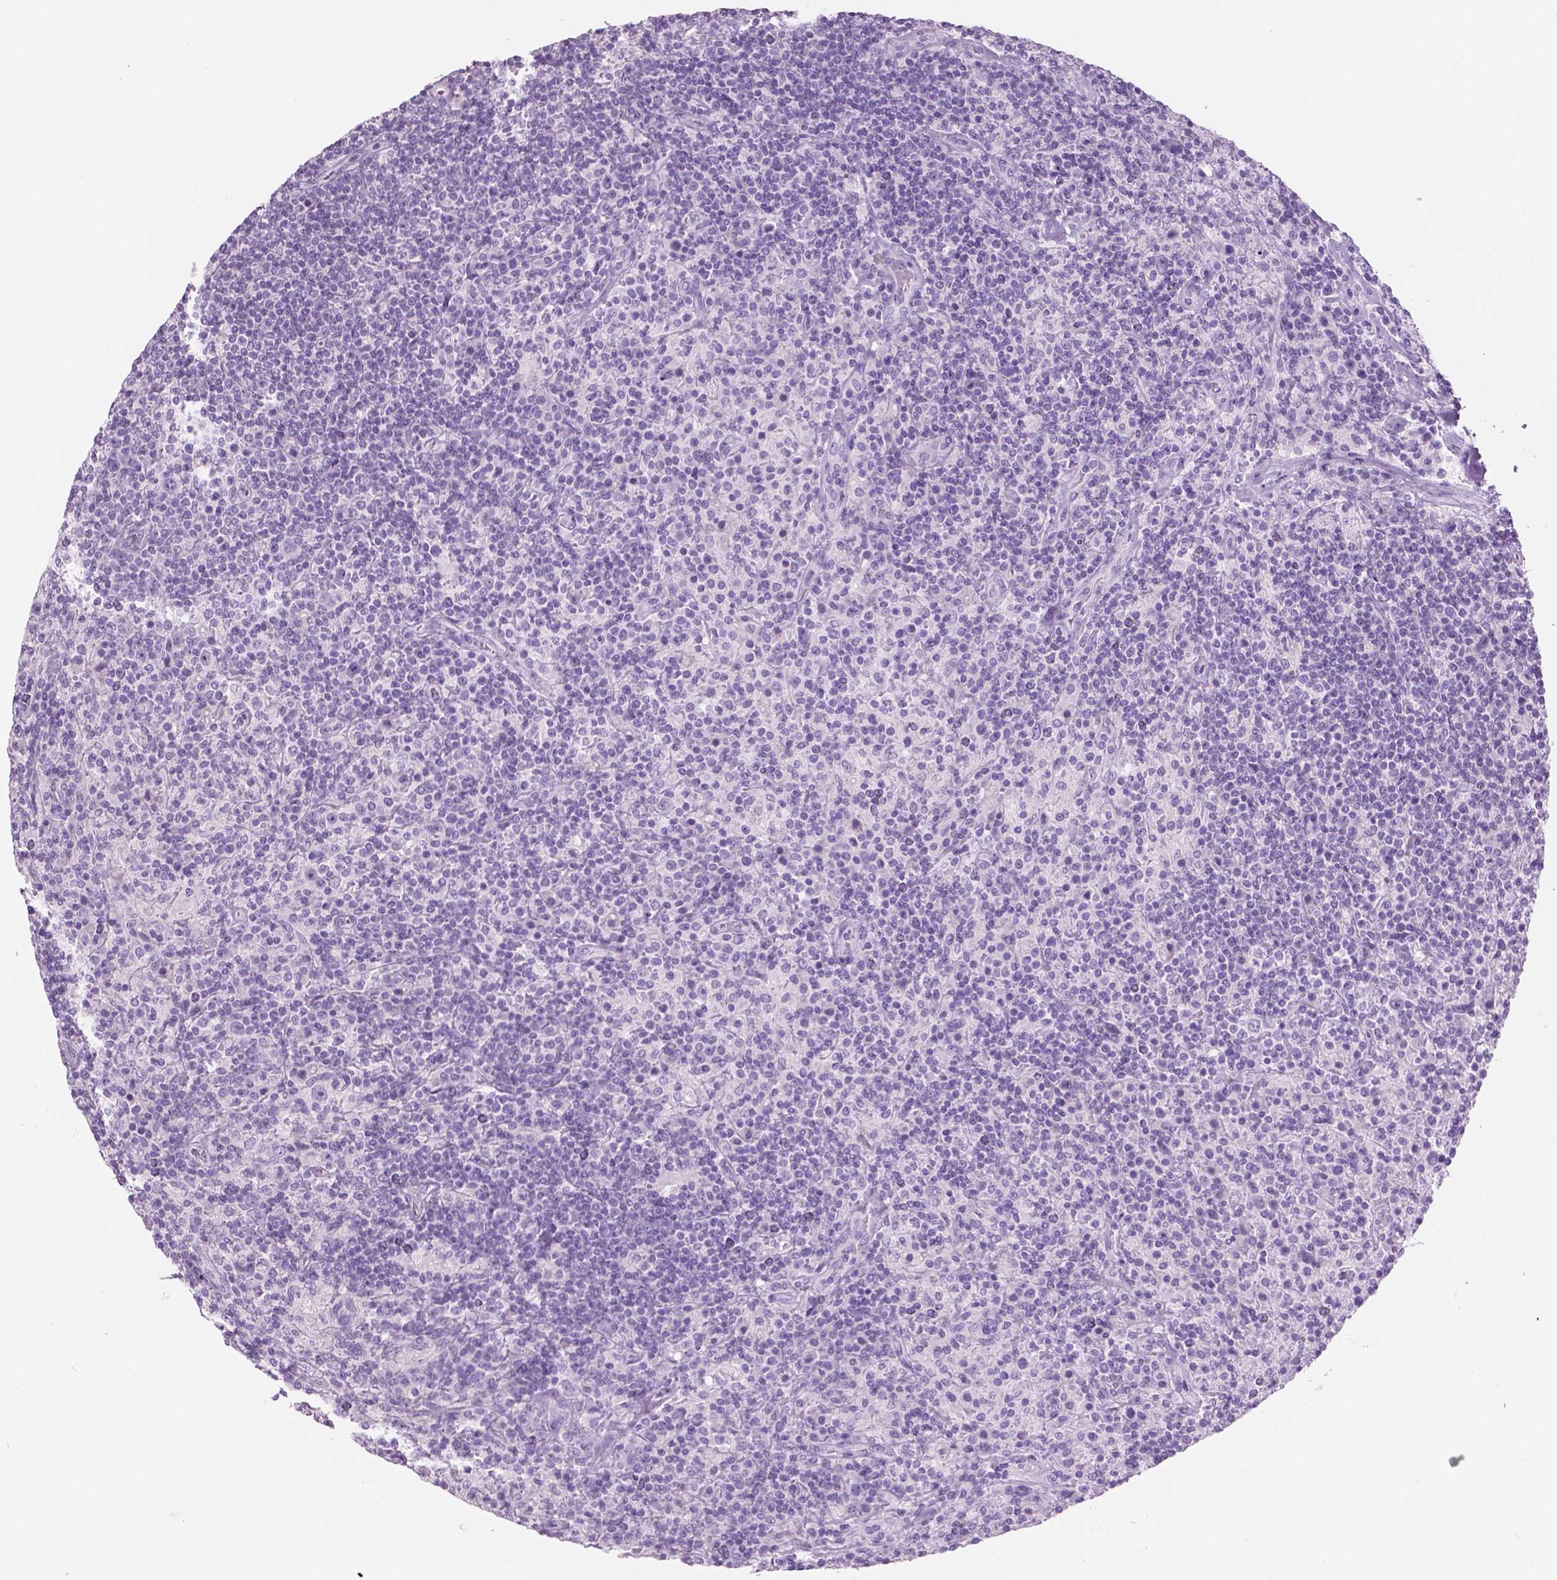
{"staining": {"intensity": "negative", "quantity": "none", "location": "none"}, "tissue": "lymphoma", "cell_type": "Tumor cells", "image_type": "cancer", "snomed": [{"axis": "morphology", "description": "Hodgkin's disease, NOS"}, {"axis": "topography", "description": "Lymph node"}], "caption": "High power microscopy image of an IHC image of Hodgkin's disease, revealing no significant staining in tumor cells.", "gene": "PLIN4", "patient": {"sex": "male", "age": 70}}